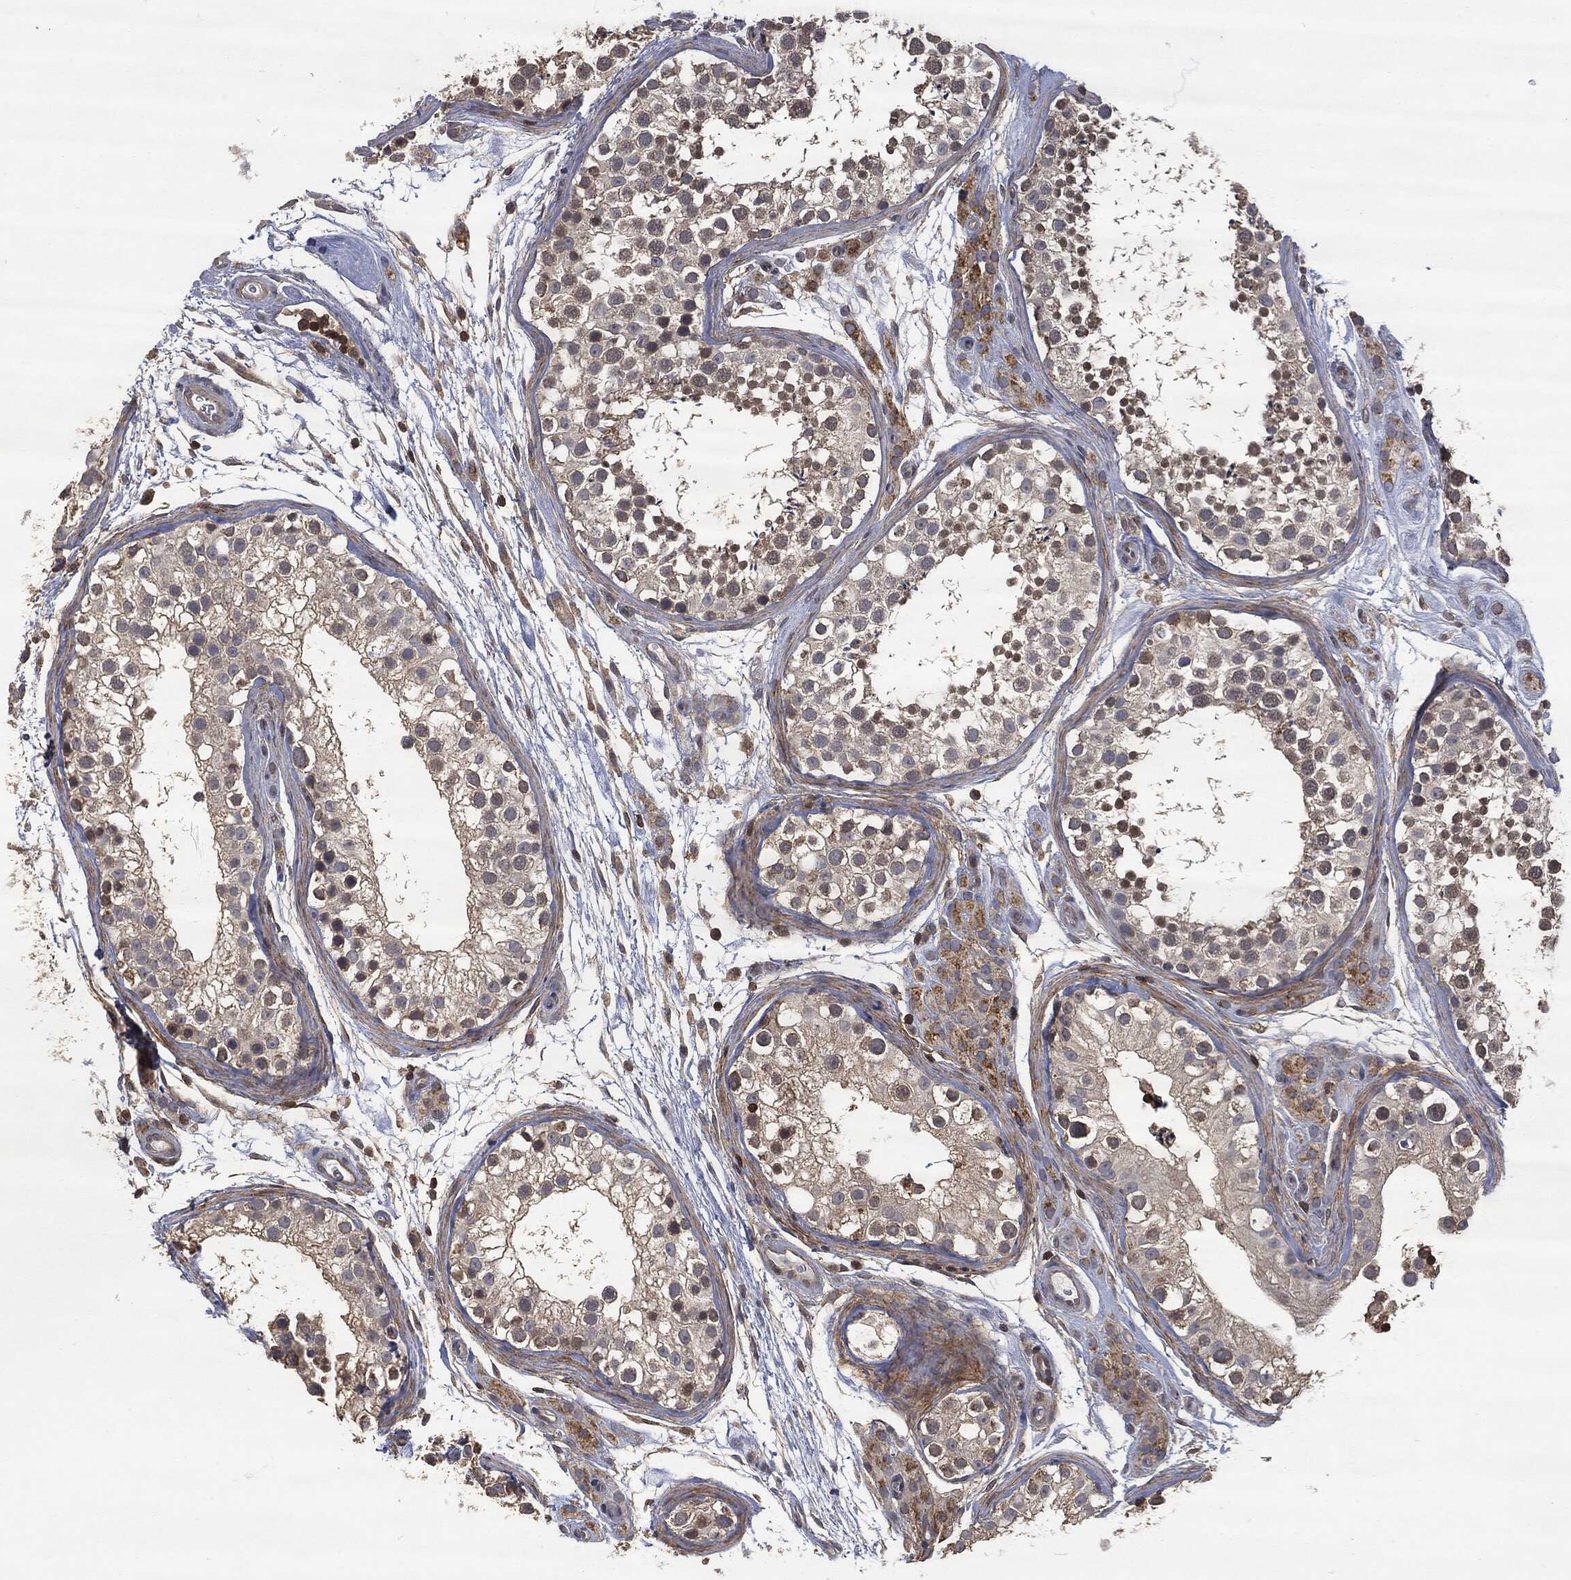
{"staining": {"intensity": "strong", "quantity": "25%-75%", "location": "cytoplasmic/membranous,nuclear"}, "tissue": "testis", "cell_type": "Cells in seminiferous ducts", "image_type": "normal", "snomed": [{"axis": "morphology", "description": "Normal tissue, NOS"}, {"axis": "topography", "description": "Testis"}], "caption": "This micrograph displays immunohistochemistry staining of benign testis, with high strong cytoplasmic/membranous,nuclear positivity in about 25%-75% of cells in seminiferous ducts.", "gene": "PSMB10", "patient": {"sex": "male", "age": 31}}